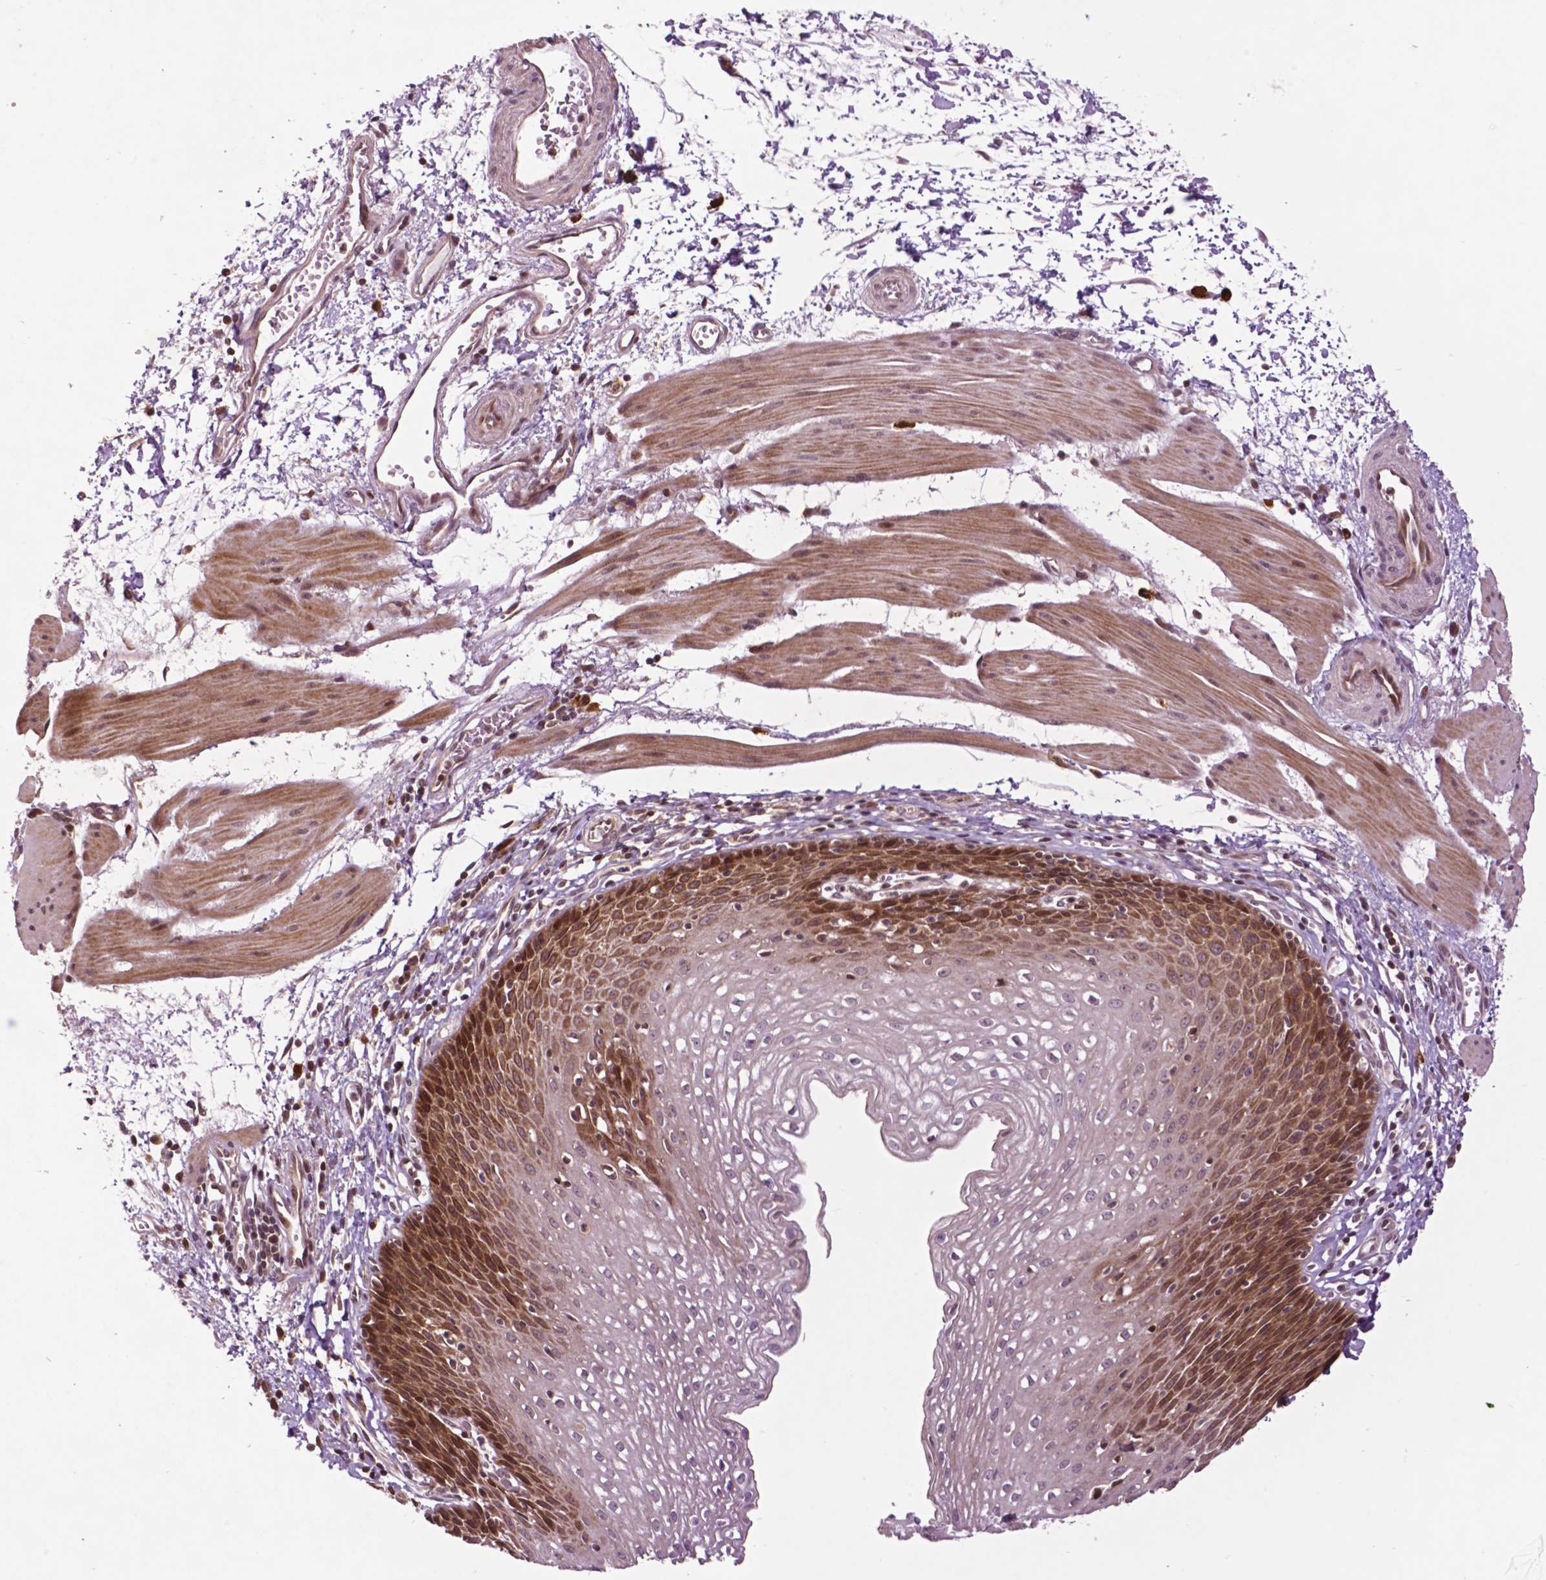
{"staining": {"intensity": "moderate", "quantity": "25%-75%", "location": "cytoplasmic/membranous"}, "tissue": "esophagus", "cell_type": "Squamous epithelial cells", "image_type": "normal", "snomed": [{"axis": "morphology", "description": "Normal tissue, NOS"}, {"axis": "topography", "description": "Esophagus"}], "caption": "Moderate cytoplasmic/membranous protein positivity is identified in approximately 25%-75% of squamous epithelial cells in esophagus. The staining is performed using DAB (3,3'-diaminobenzidine) brown chromogen to label protein expression. The nuclei are counter-stained blue using hematoxylin.", "gene": "TMX2", "patient": {"sex": "female", "age": 64}}